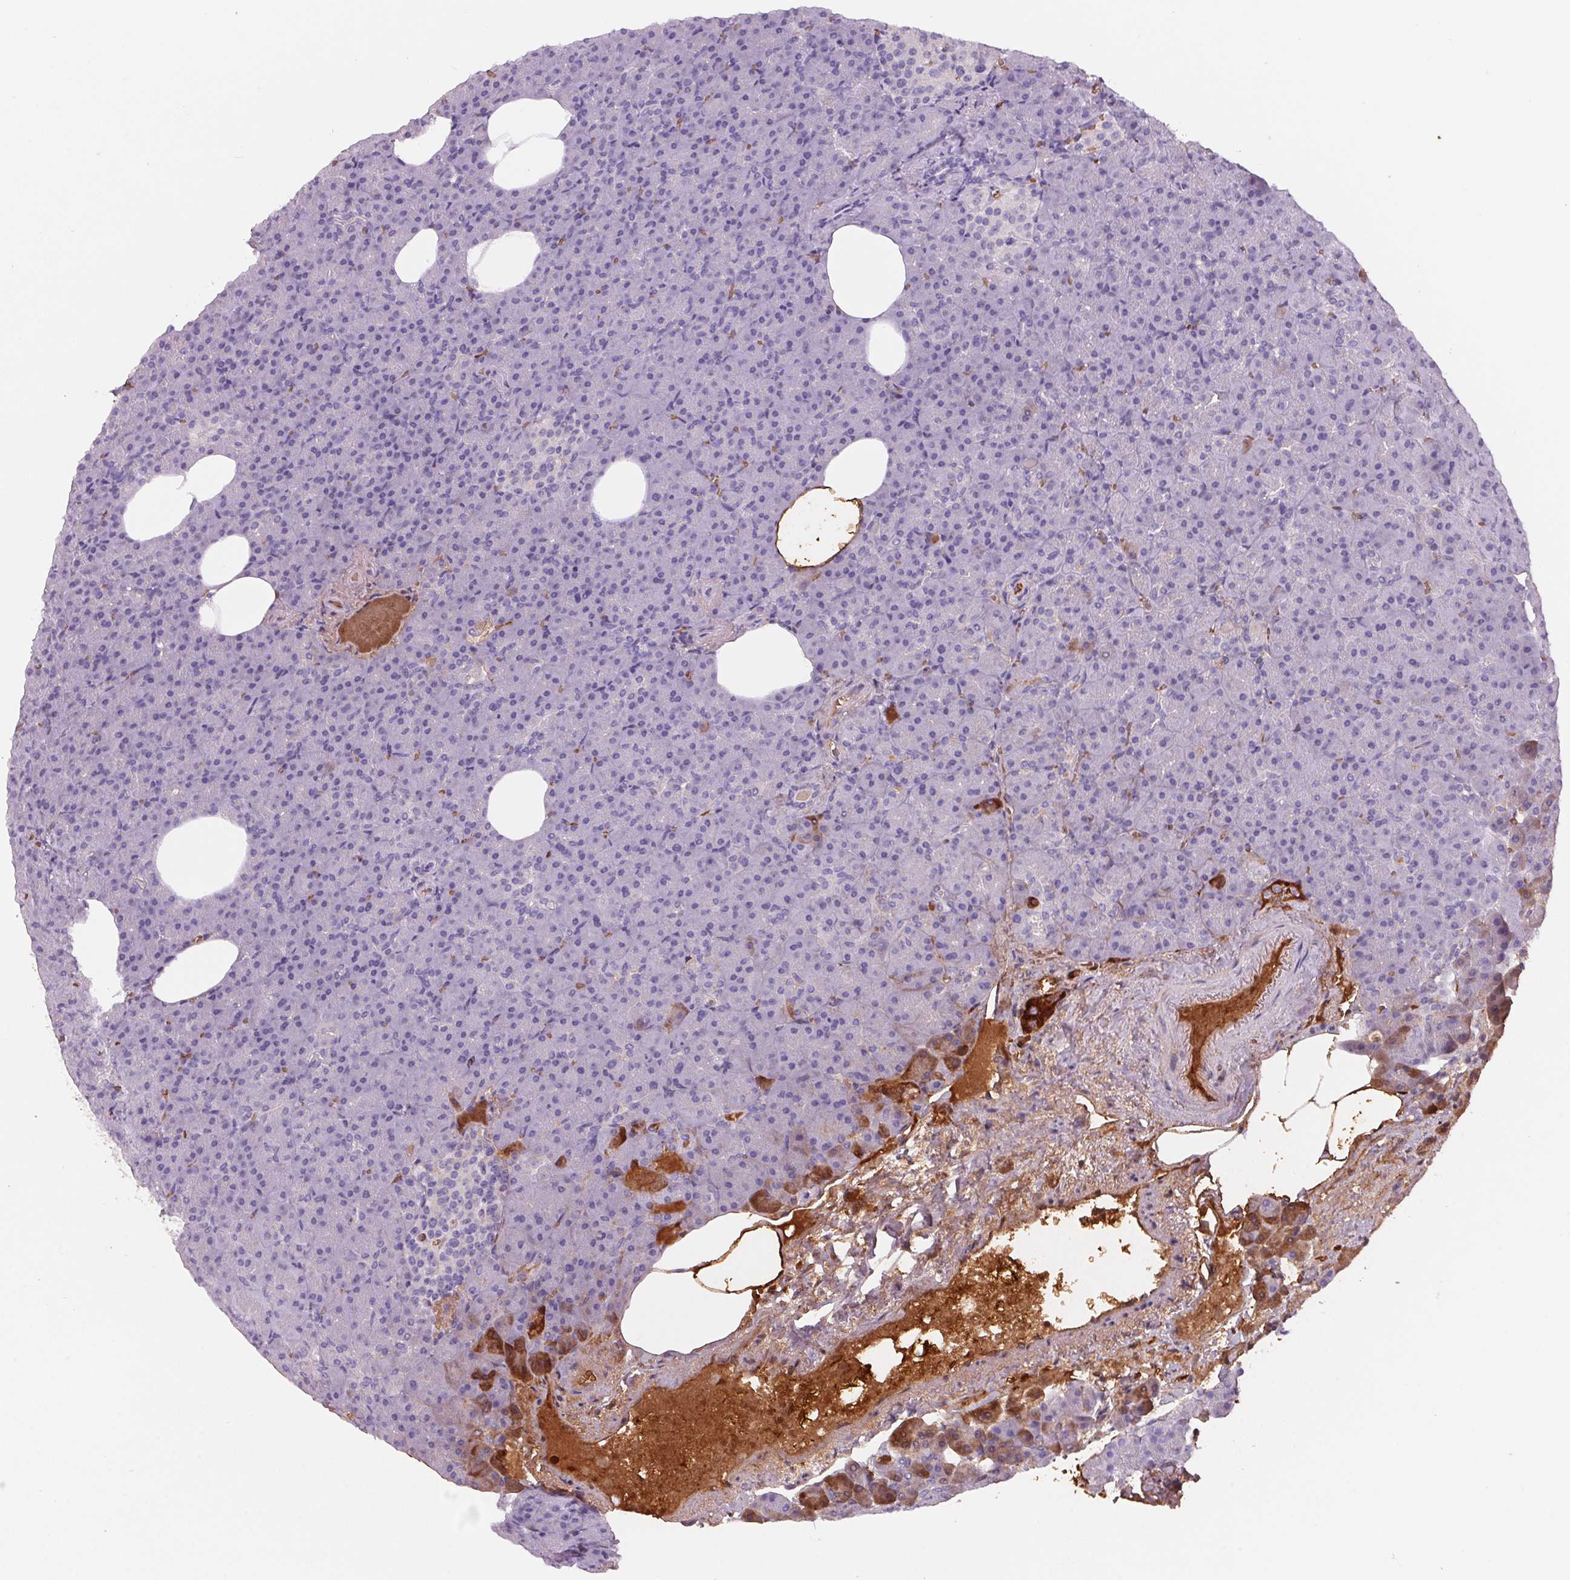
{"staining": {"intensity": "negative", "quantity": "none", "location": "none"}, "tissue": "pancreas", "cell_type": "Exocrine glandular cells", "image_type": "normal", "snomed": [{"axis": "morphology", "description": "Normal tissue, NOS"}, {"axis": "topography", "description": "Pancreas"}], "caption": "Pancreas stained for a protein using immunohistochemistry (IHC) displays no staining exocrine glandular cells.", "gene": "HBQ1", "patient": {"sex": "female", "age": 74}}